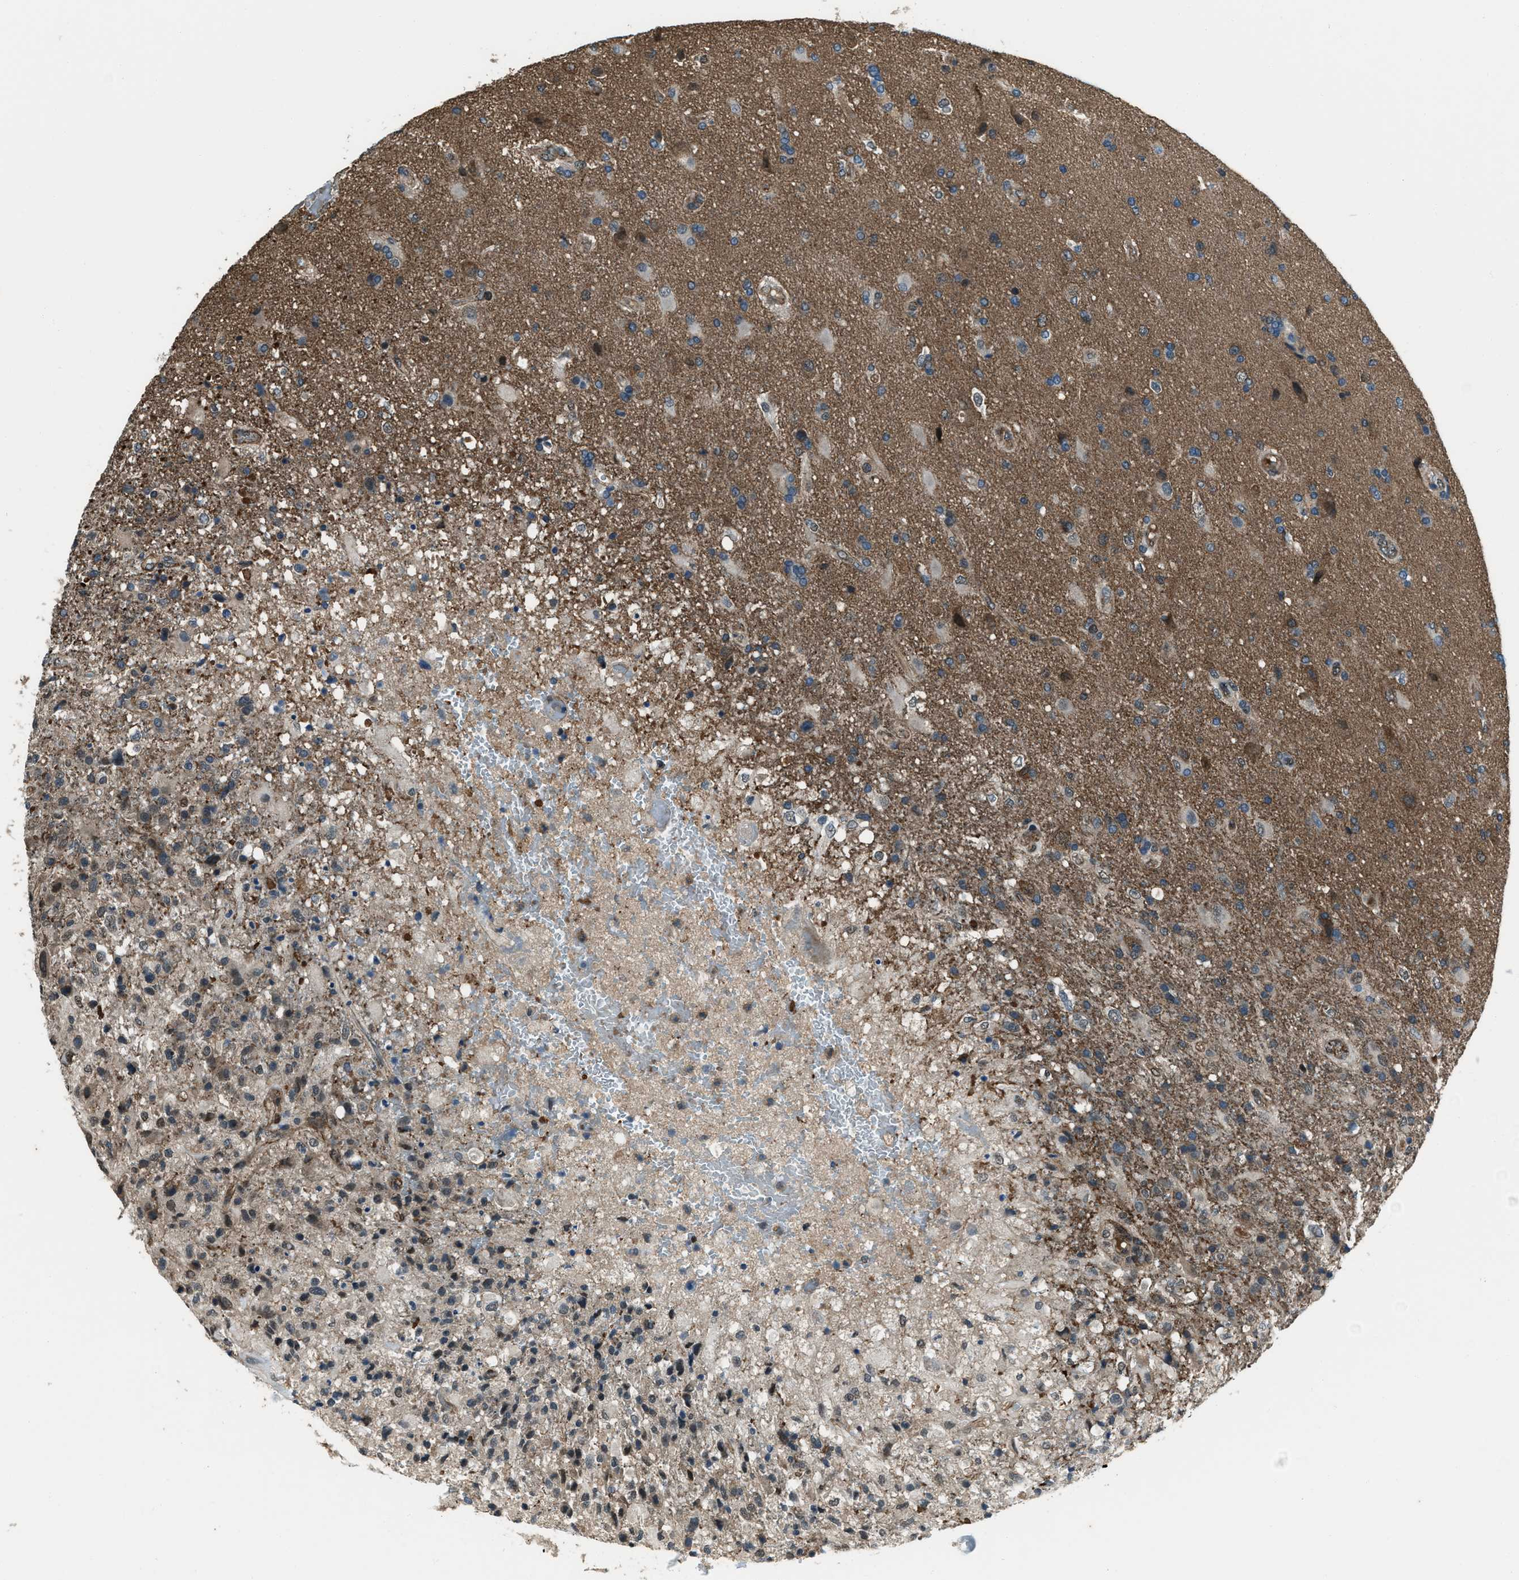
{"staining": {"intensity": "moderate", "quantity": ">75%", "location": "cytoplasmic/membranous"}, "tissue": "glioma", "cell_type": "Tumor cells", "image_type": "cancer", "snomed": [{"axis": "morphology", "description": "Glioma, malignant, High grade"}, {"axis": "topography", "description": "Brain"}], "caption": "Brown immunohistochemical staining in human glioma exhibits moderate cytoplasmic/membranous staining in about >75% of tumor cells.", "gene": "SVIL", "patient": {"sex": "male", "age": 72}}